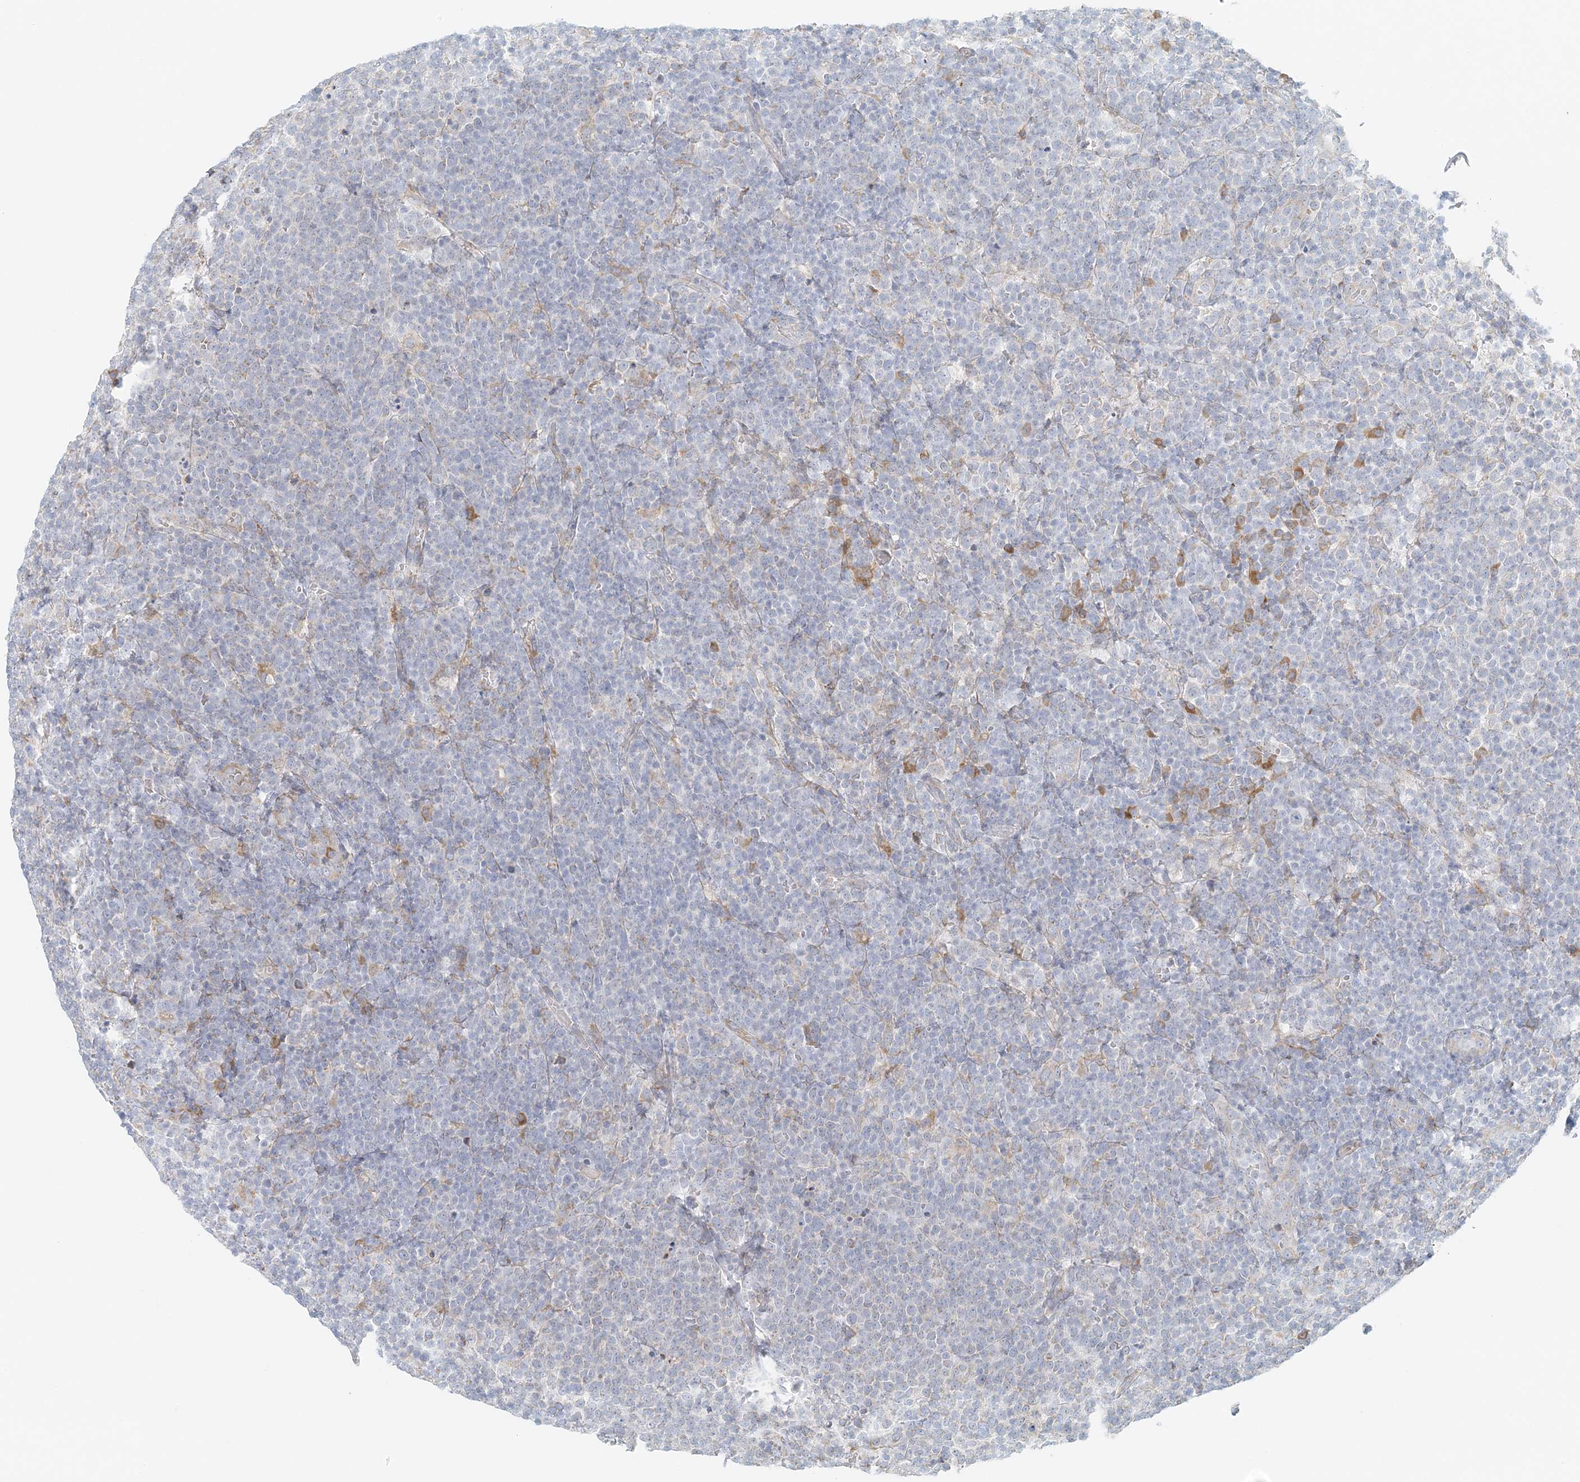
{"staining": {"intensity": "negative", "quantity": "none", "location": "none"}, "tissue": "lymphoma", "cell_type": "Tumor cells", "image_type": "cancer", "snomed": [{"axis": "morphology", "description": "Malignant lymphoma, non-Hodgkin's type, High grade"}, {"axis": "topography", "description": "Lymph node"}], "caption": "This is an IHC image of human high-grade malignant lymphoma, non-Hodgkin's type. There is no positivity in tumor cells.", "gene": "STK11IP", "patient": {"sex": "male", "age": 61}}